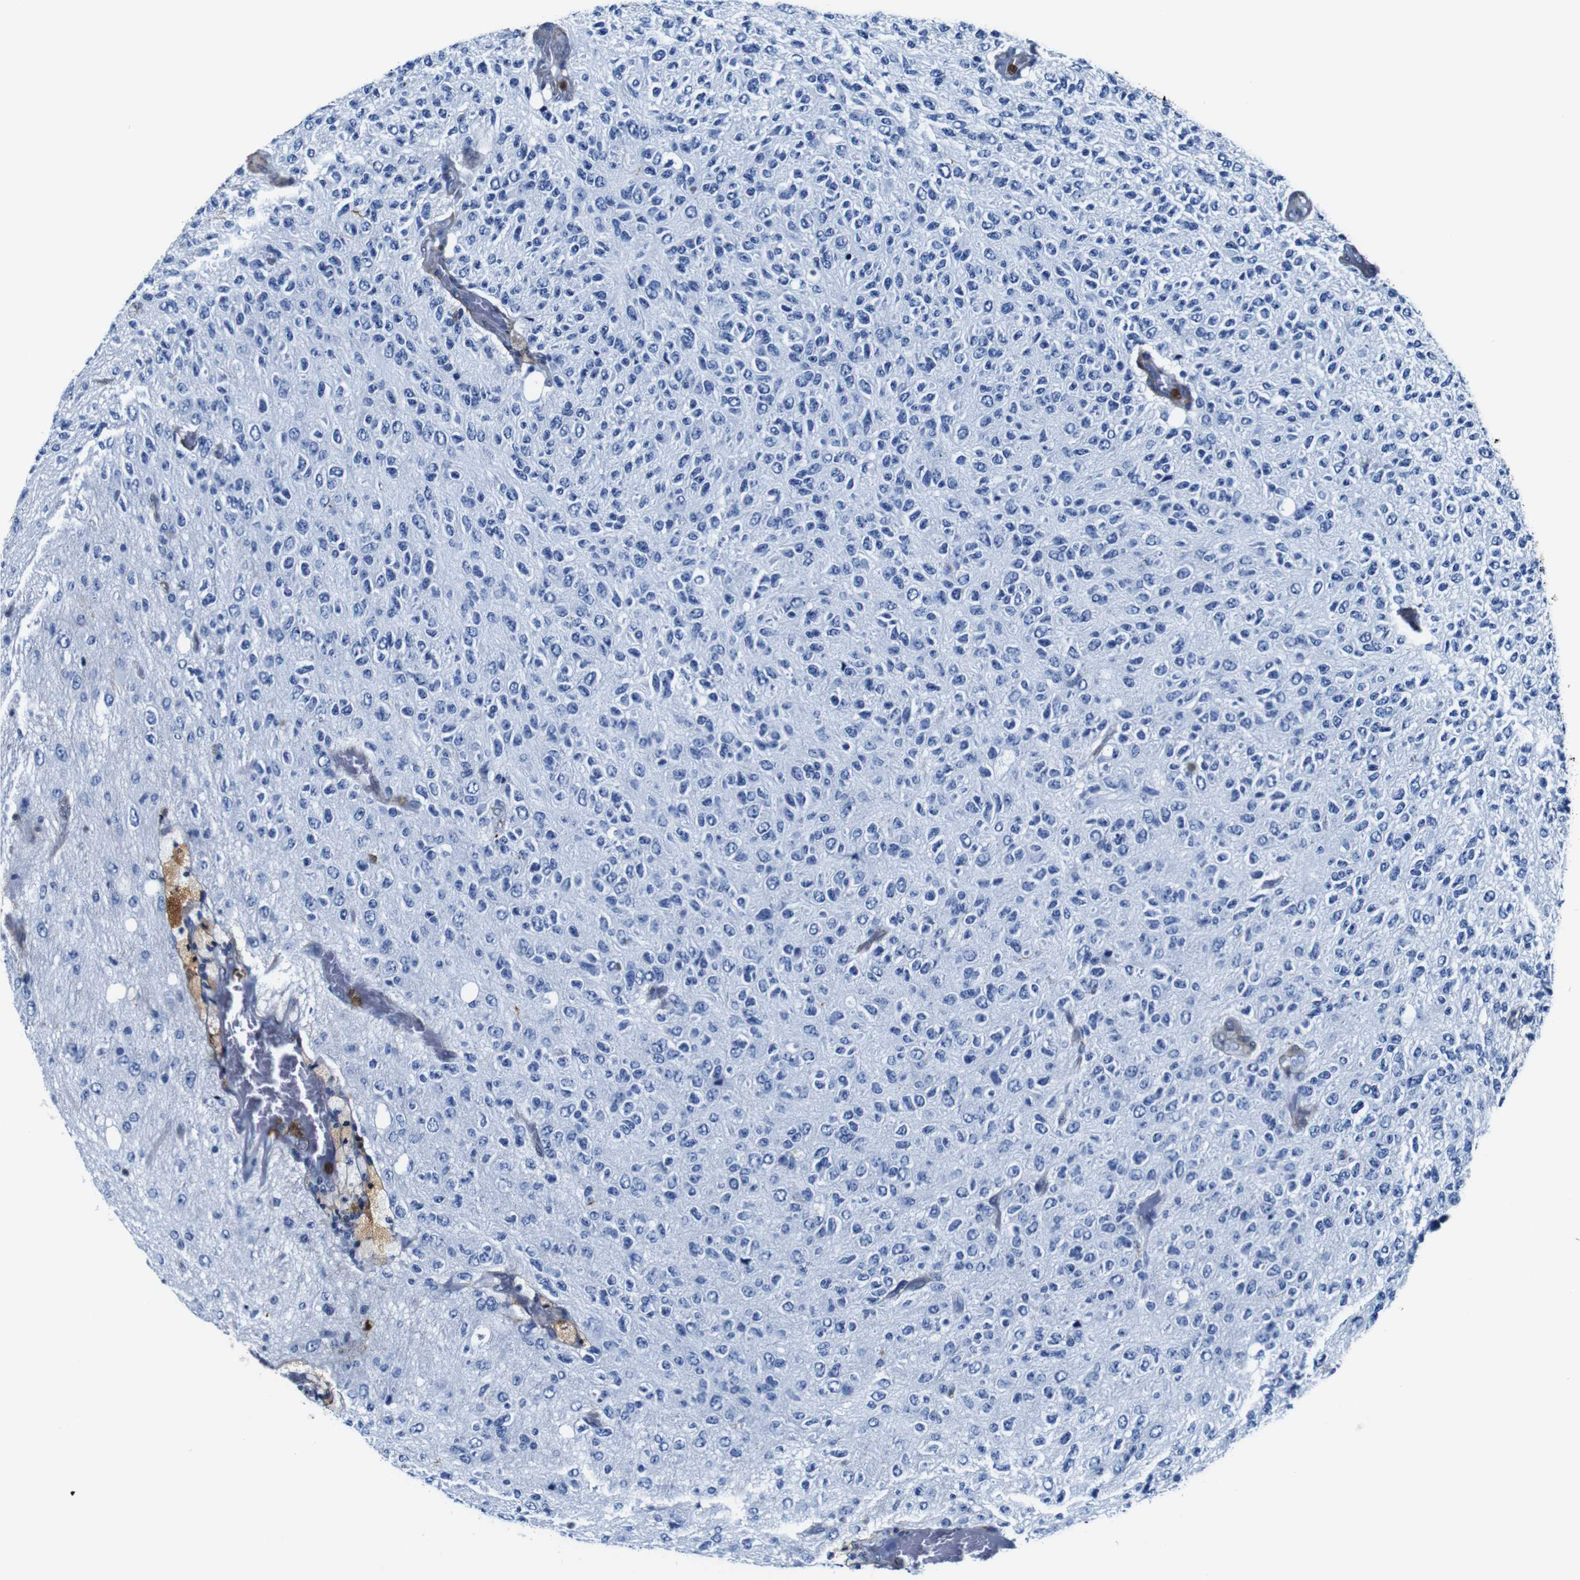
{"staining": {"intensity": "negative", "quantity": "none", "location": "none"}, "tissue": "glioma", "cell_type": "Tumor cells", "image_type": "cancer", "snomed": [{"axis": "morphology", "description": "Glioma, malignant, High grade"}, {"axis": "topography", "description": "pancreas cauda"}], "caption": "This is a image of IHC staining of glioma, which shows no staining in tumor cells.", "gene": "ANXA1", "patient": {"sex": "male", "age": 60}}